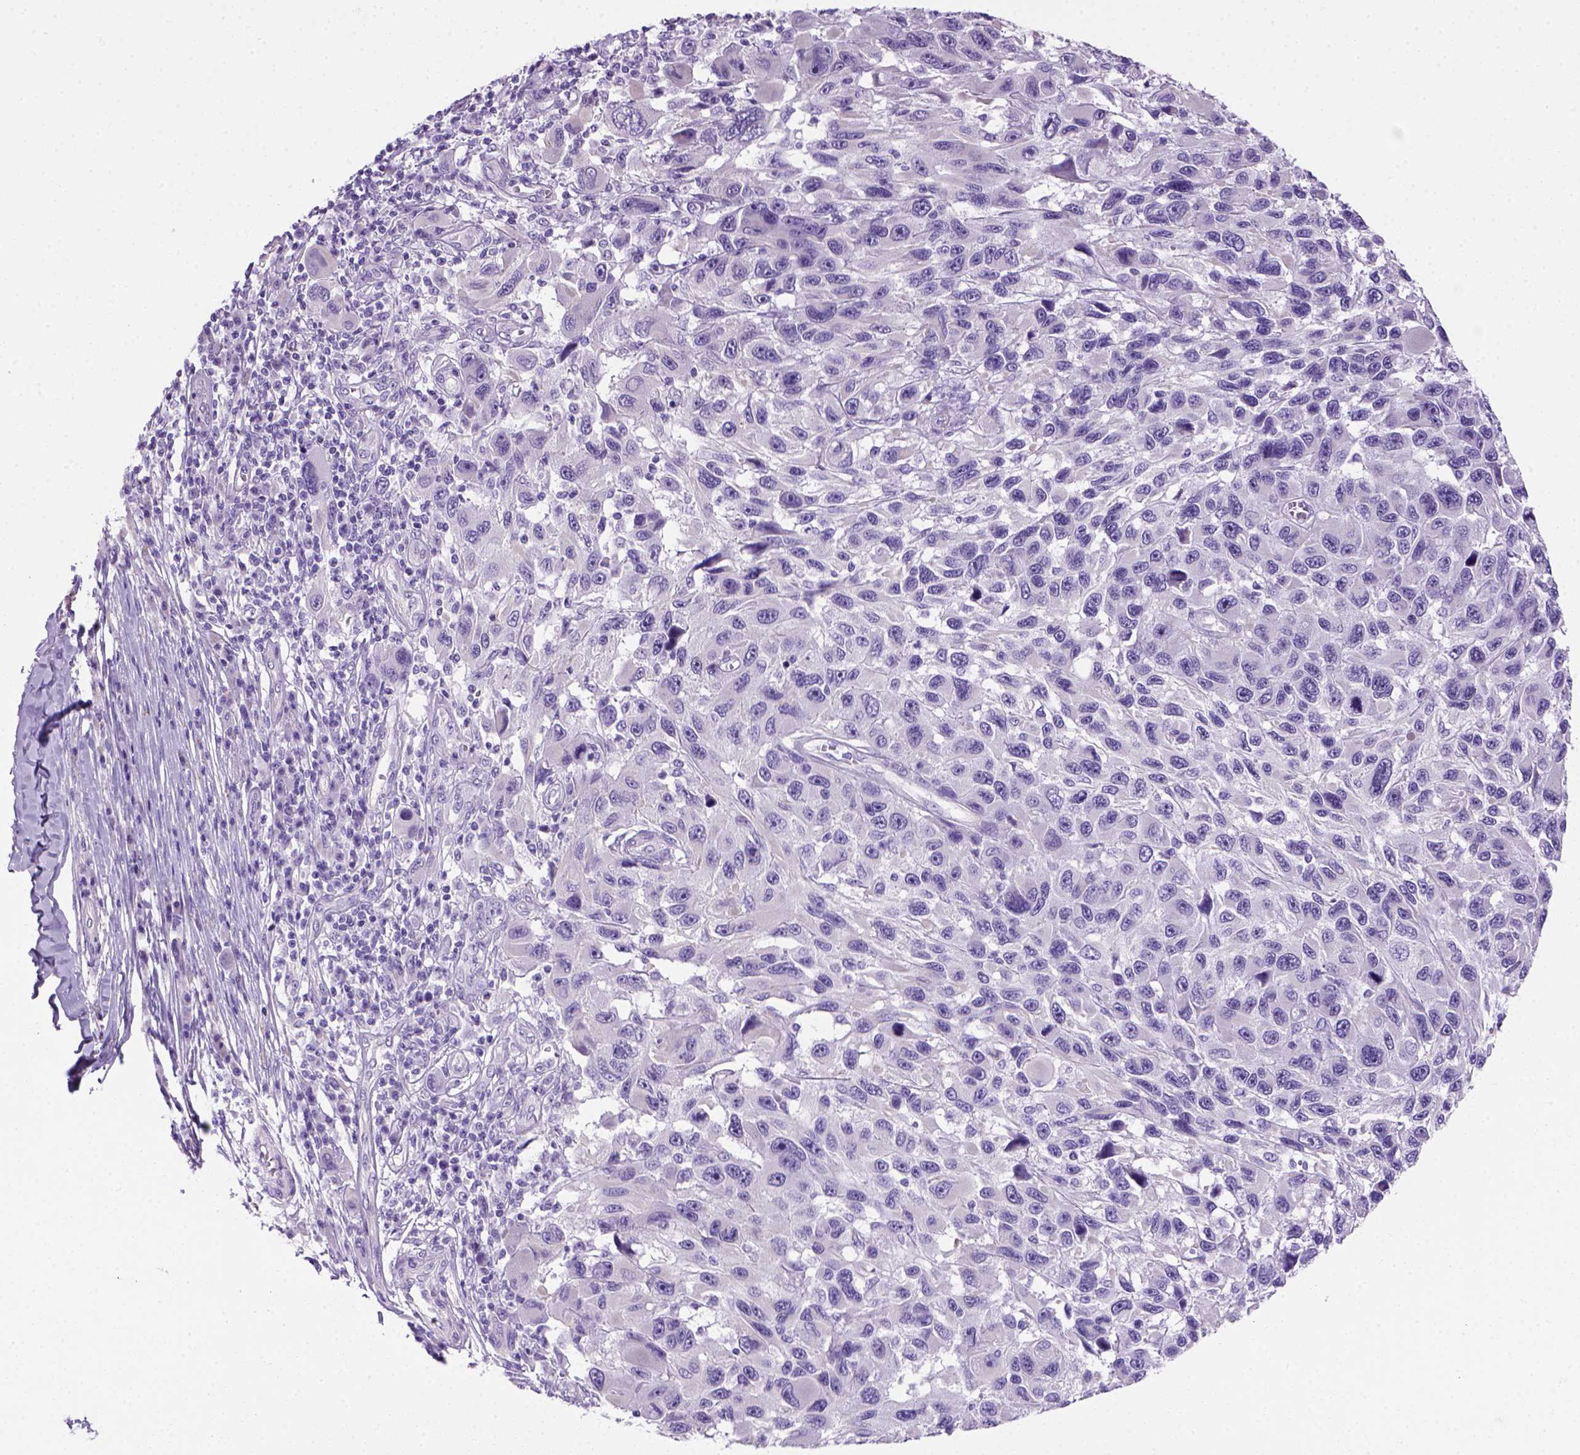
{"staining": {"intensity": "negative", "quantity": "none", "location": "none"}, "tissue": "melanoma", "cell_type": "Tumor cells", "image_type": "cancer", "snomed": [{"axis": "morphology", "description": "Malignant melanoma, NOS"}, {"axis": "topography", "description": "Skin"}], "caption": "This is an IHC photomicrograph of melanoma. There is no positivity in tumor cells.", "gene": "ARHGEF33", "patient": {"sex": "male", "age": 53}}